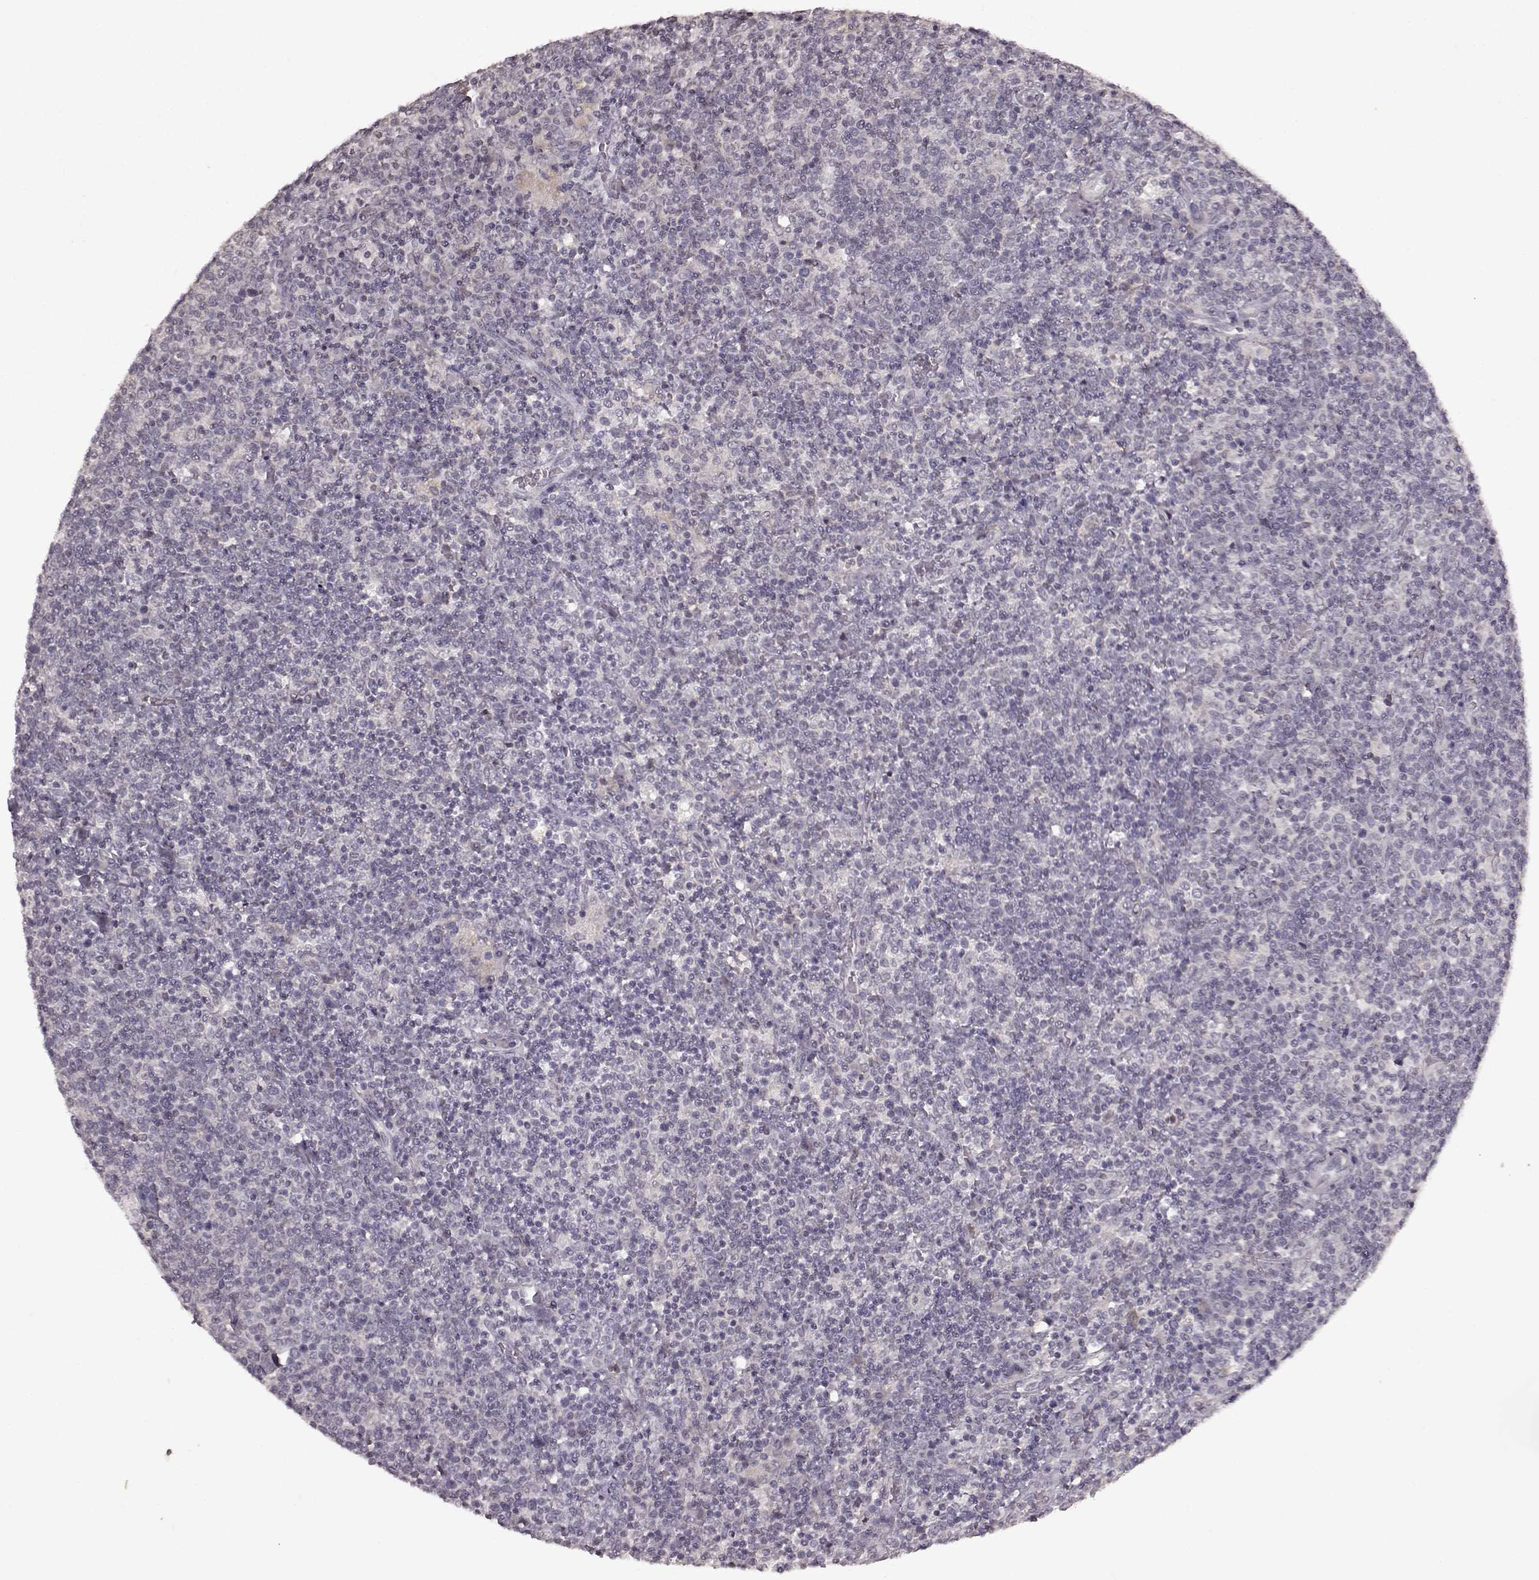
{"staining": {"intensity": "negative", "quantity": "none", "location": "none"}, "tissue": "lymphoma", "cell_type": "Tumor cells", "image_type": "cancer", "snomed": [{"axis": "morphology", "description": "Malignant lymphoma, non-Hodgkin's type, High grade"}, {"axis": "topography", "description": "Lymph node"}], "caption": "Immunohistochemistry micrograph of neoplastic tissue: lymphoma stained with DAB (3,3'-diaminobenzidine) shows no significant protein expression in tumor cells.", "gene": "LHB", "patient": {"sex": "male", "age": 61}}